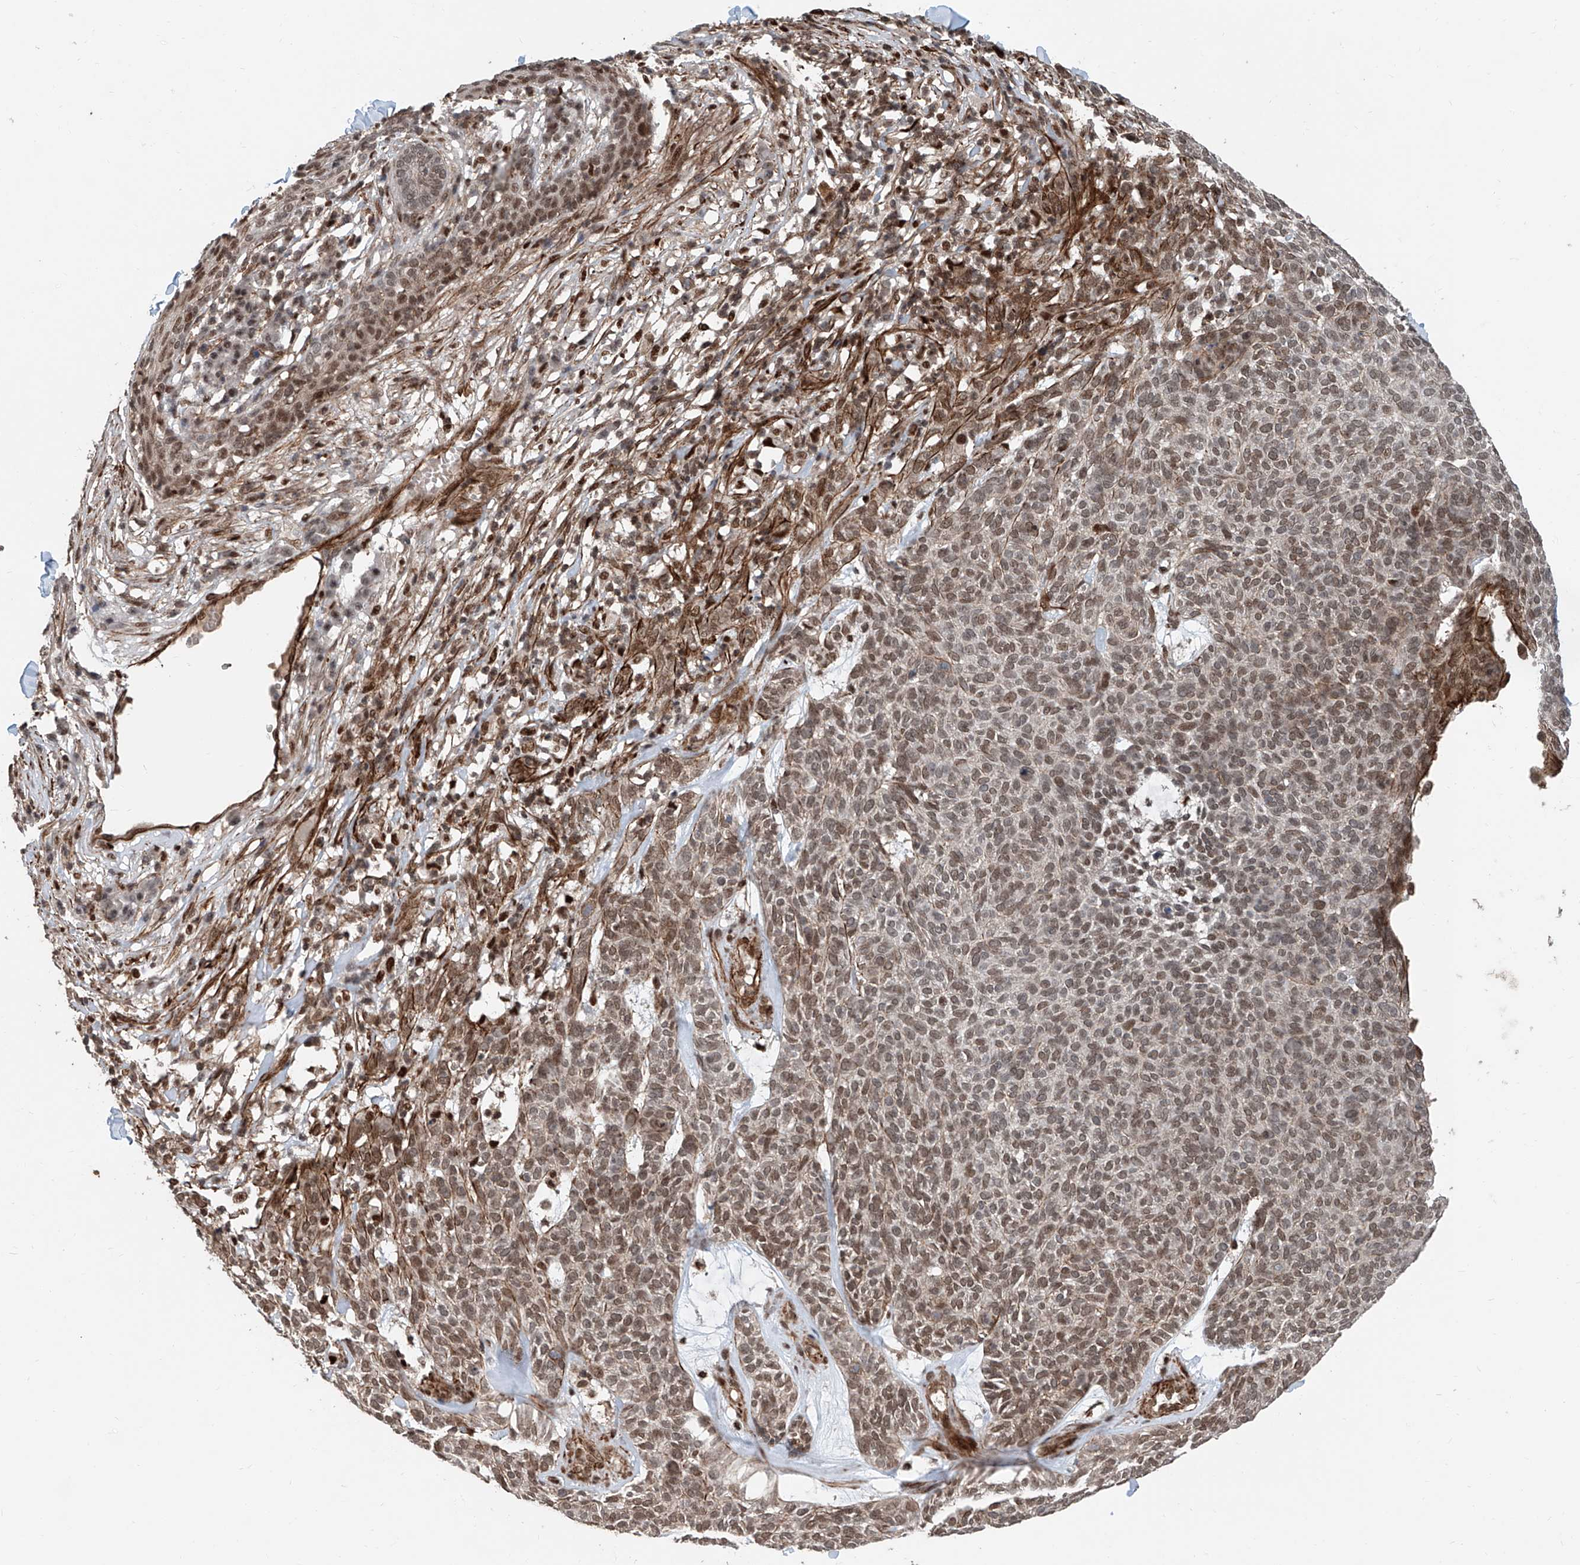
{"staining": {"intensity": "weak", "quantity": ">75%", "location": "nuclear"}, "tissue": "skin cancer", "cell_type": "Tumor cells", "image_type": "cancer", "snomed": [{"axis": "morphology", "description": "Squamous cell carcinoma, NOS"}, {"axis": "topography", "description": "Skin"}], "caption": "Protein staining exhibits weak nuclear staining in about >75% of tumor cells in skin squamous cell carcinoma. (DAB (3,3'-diaminobenzidine) IHC with brightfield microscopy, high magnification).", "gene": "SDE2", "patient": {"sex": "female", "age": 90}}